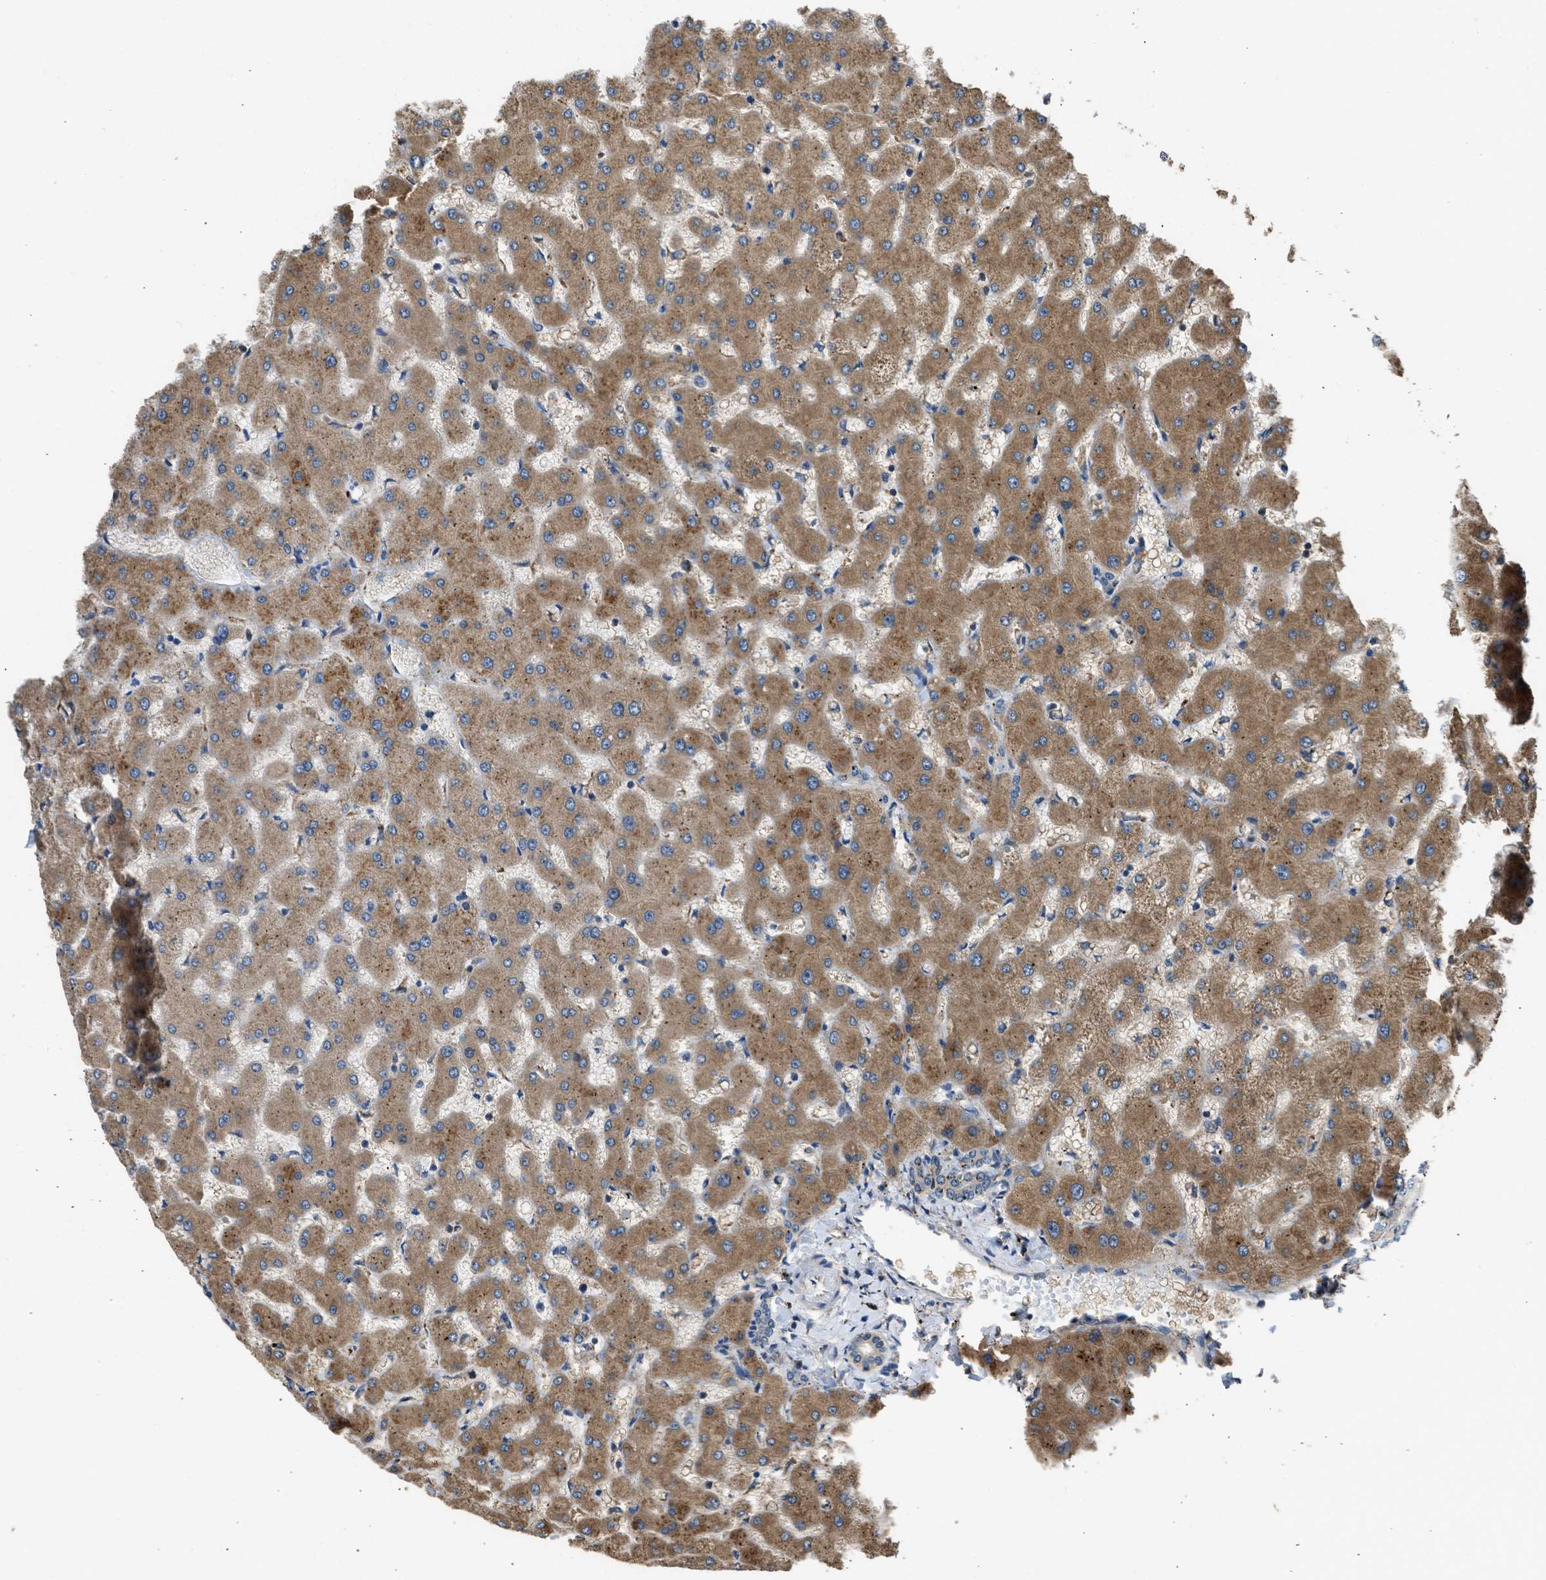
{"staining": {"intensity": "weak", "quantity": "<25%", "location": "cytoplasmic/membranous"}, "tissue": "liver", "cell_type": "Cholangiocytes", "image_type": "normal", "snomed": [{"axis": "morphology", "description": "Normal tissue, NOS"}, {"axis": "topography", "description": "Liver"}], "caption": "This image is of benign liver stained with immunohistochemistry (IHC) to label a protein in brown with the nuclei are counter-stained blue. There is no staining in cholangiocytes.", "gene": "SLC36A4", "patient": {"sex": "female", "age": 63}}